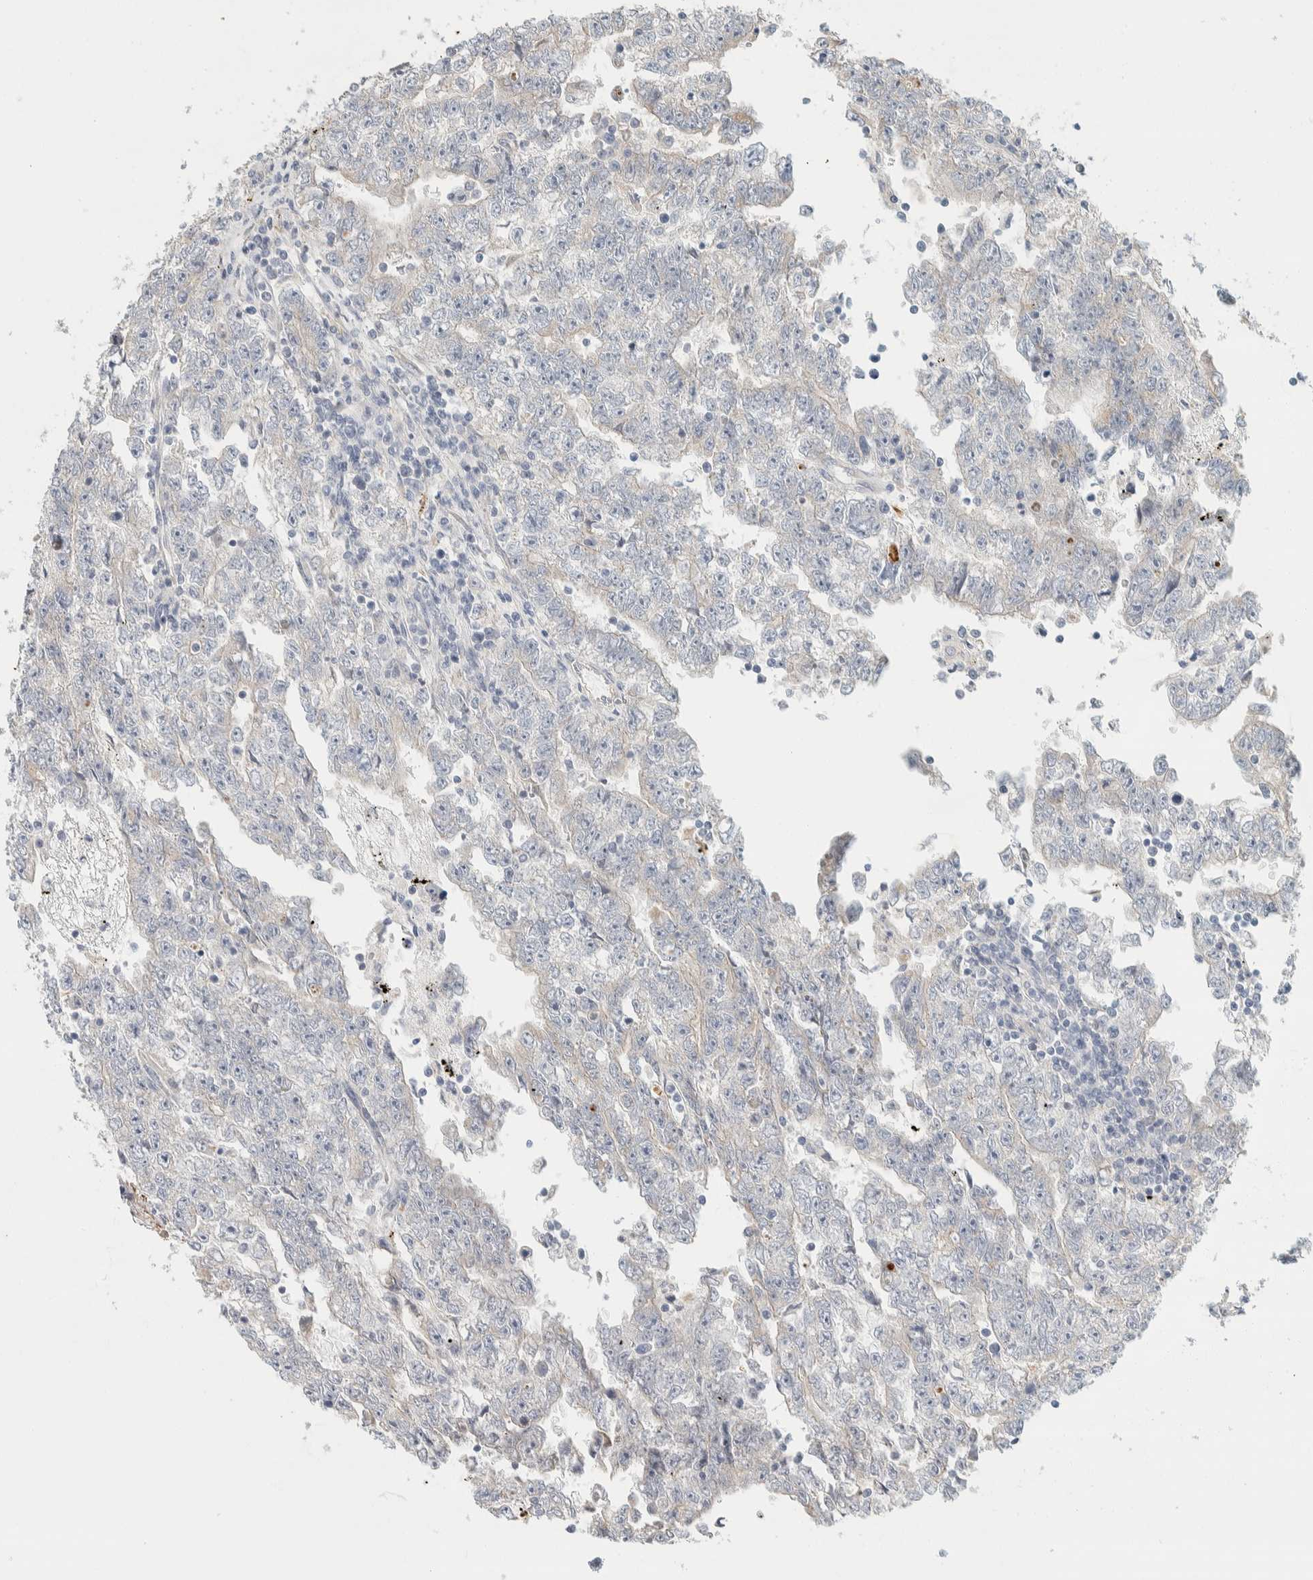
{"staining": {"intensity": "negative", "quantity": "none", "location": "none"}, "tissue": "testis cancer", "cell_type": "Tumor cells", "image_type": "cancer", "snomed": [{"axis": "morphology", "description": "Carcinoma, Embryonal, NOS"}, {"axis": "topography", "description": "Testis"}], "caption": "High power microscopy photomicrograph of an immunohistochemistry image of testis embryonal carcinoma, revealing no significant expression in tumor cells.", "gene": "CDR2", "patient": {"sex": "male", "age": 25}}